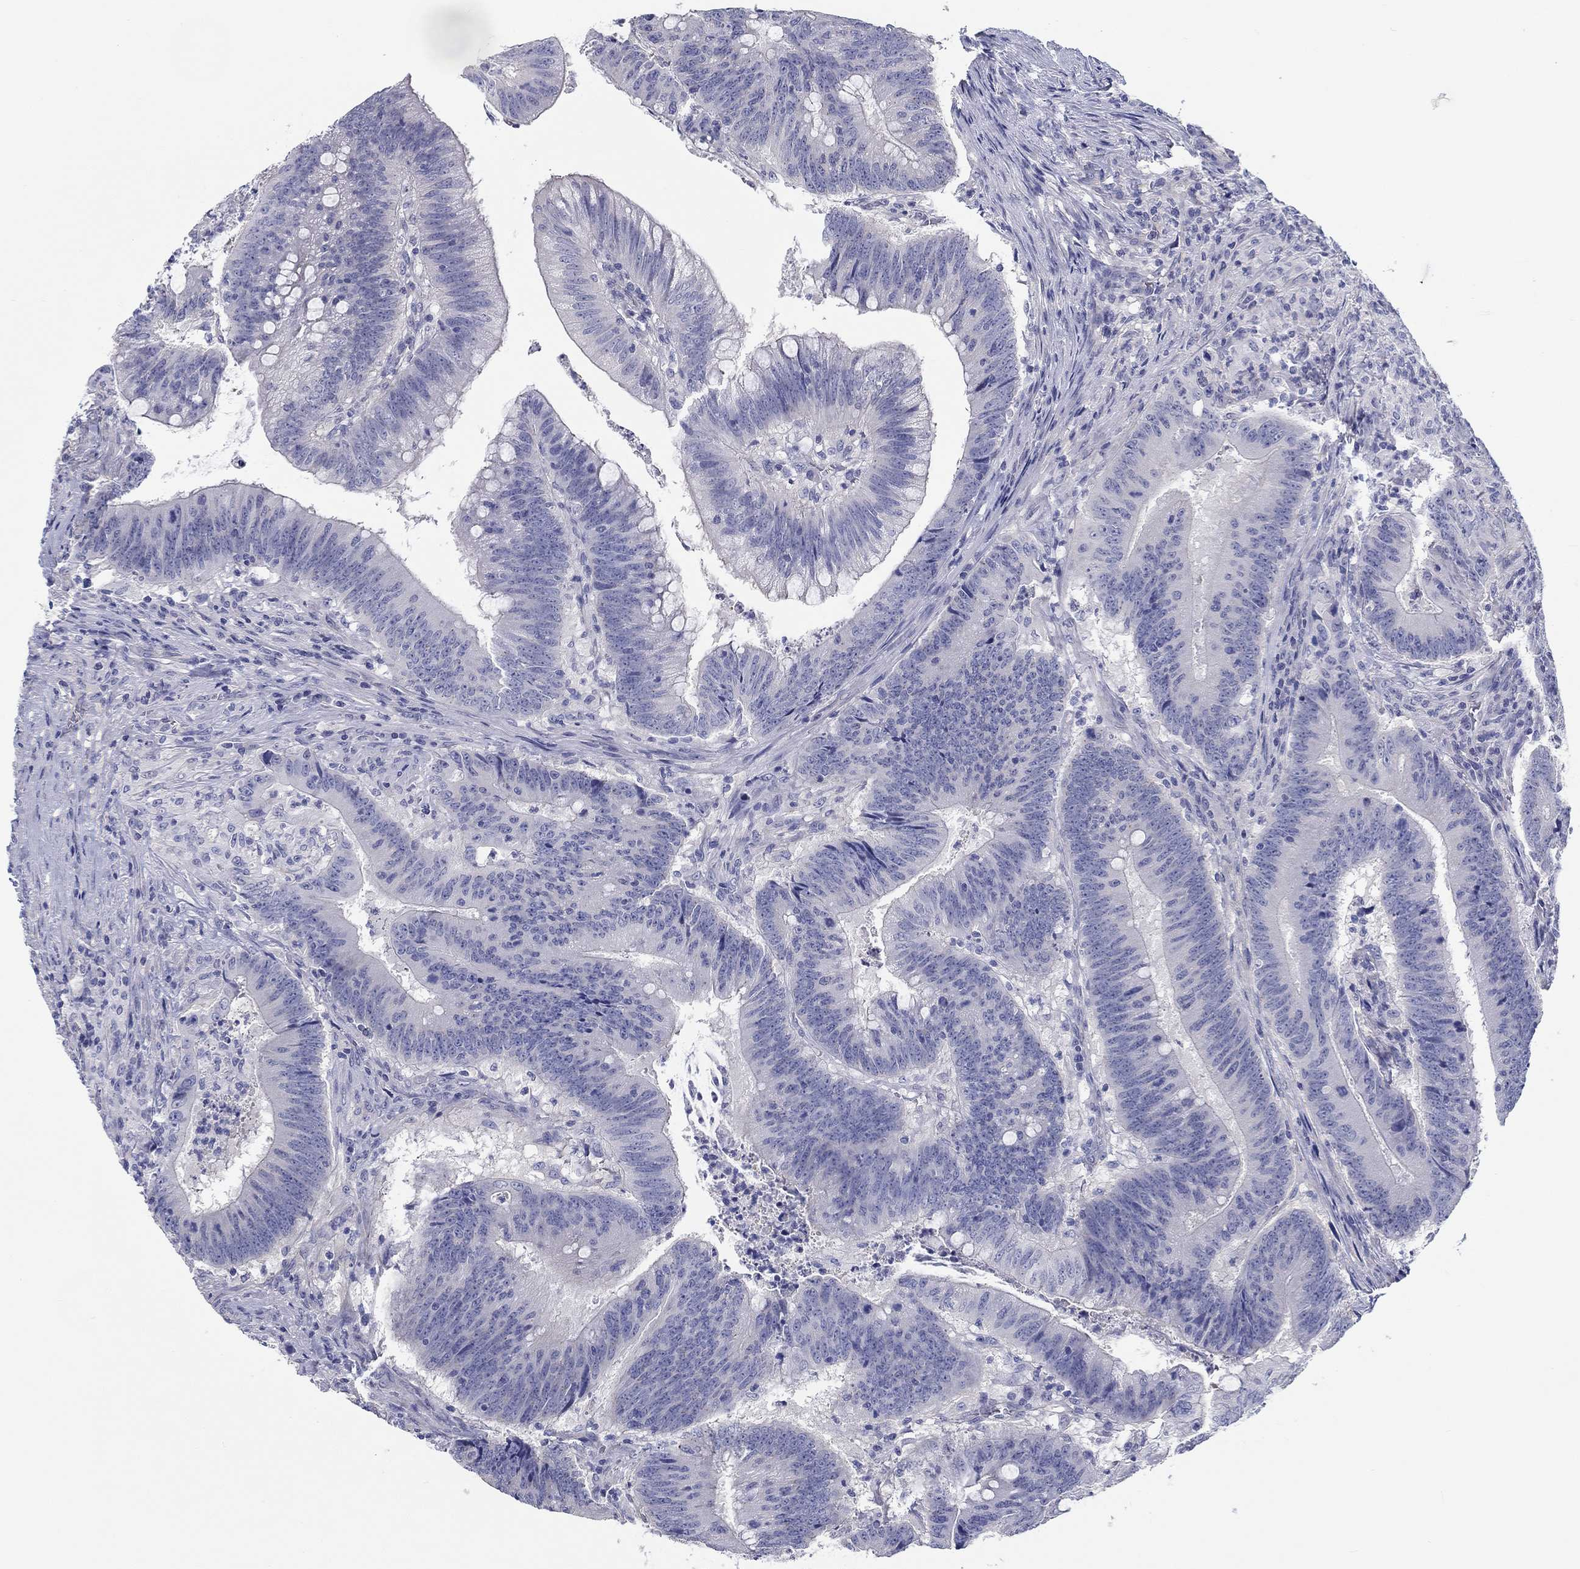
{"staining": {"intensity": "negative", "quantity": "none", "location": "none"}, "tissue": "colorectal cancer", "cell_type": "Tumor cells", "image_type": "cancer", "snomed": [{"axis": "morphology", "description": "Adenocarcinoma, NOS"}, {"axis": "topography", "description": "Colon"}], "caption": "Protein analysis of colorectal cancer (adenocarcinoma) demonstrates no significant staining in tumor cells.", "gene": "CRYGD", "patient": {"sex": "female", "age": 87}}